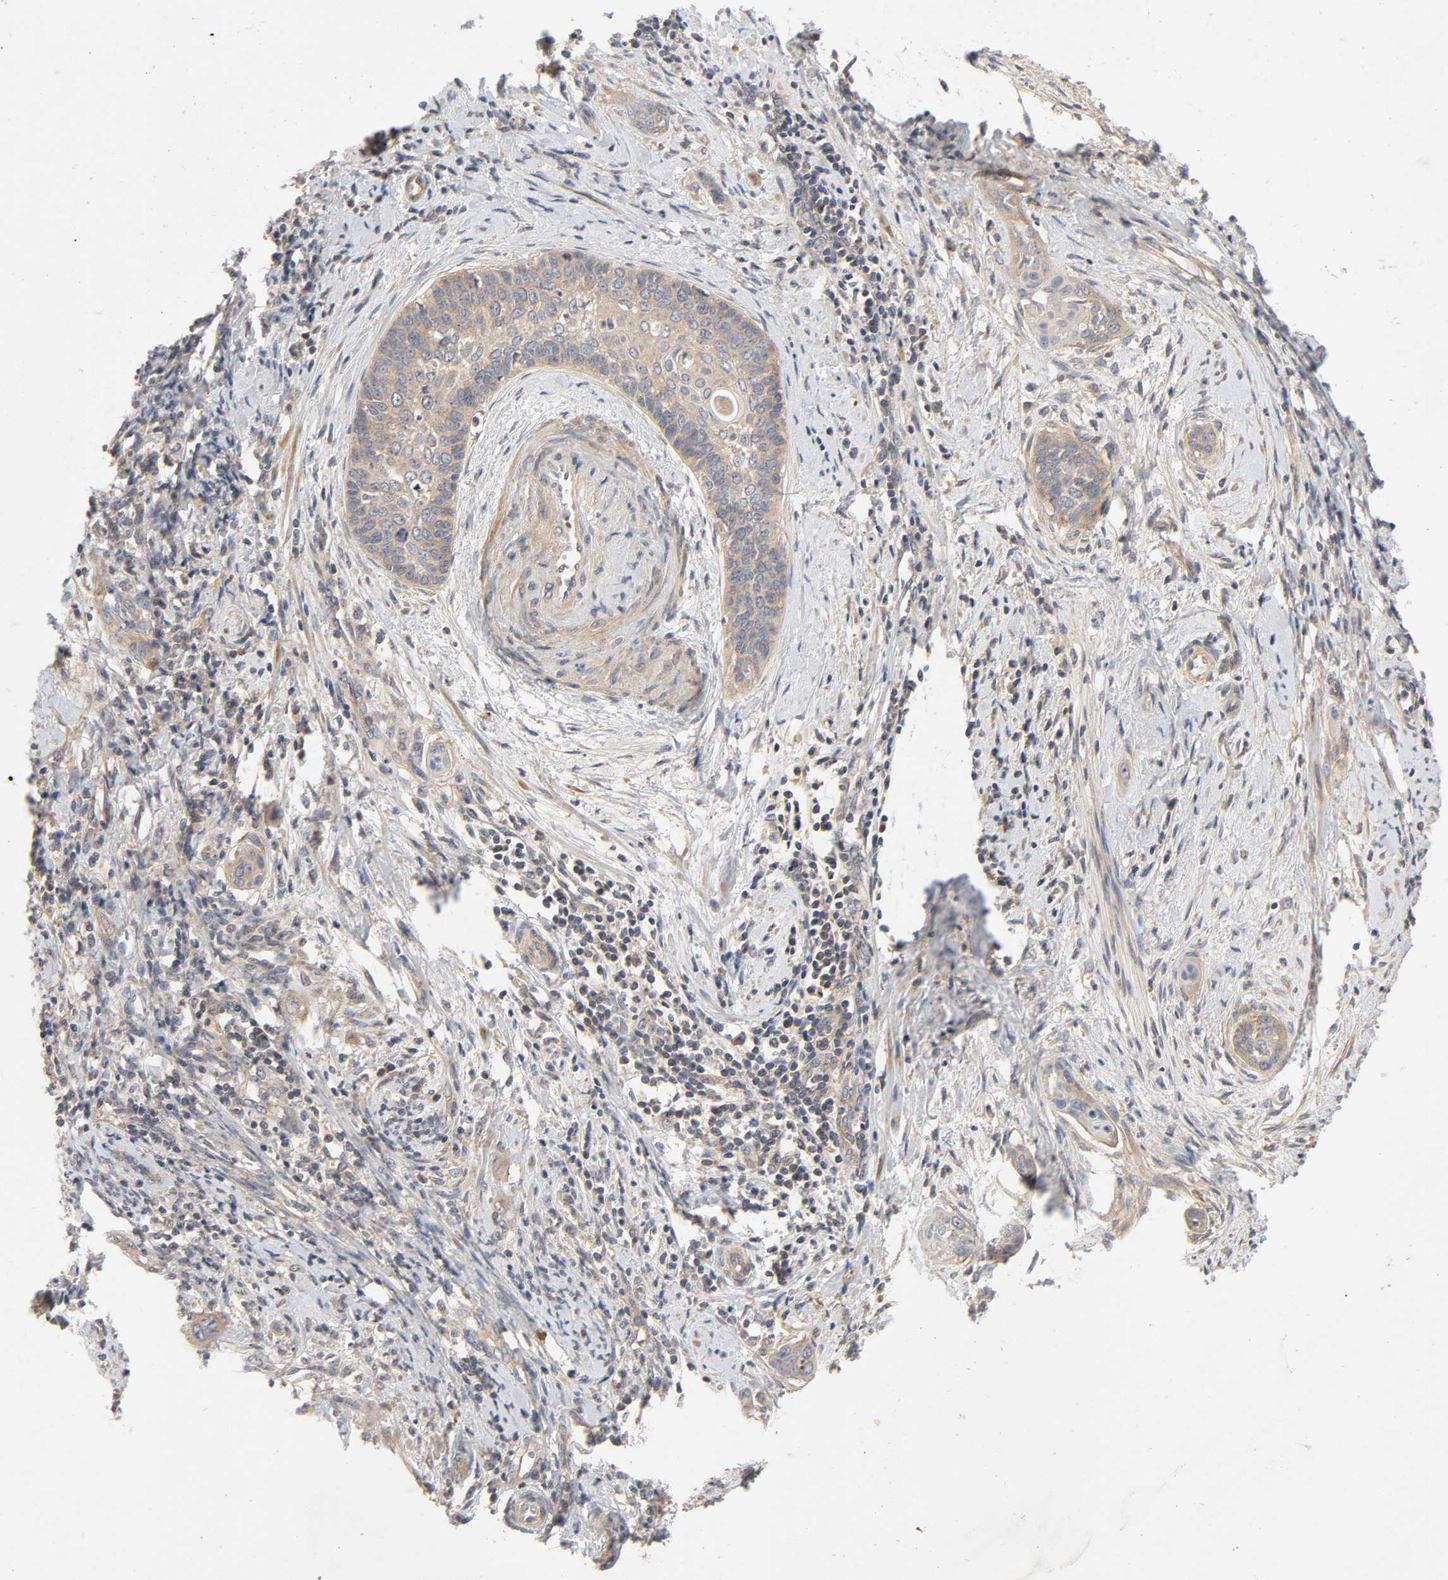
{"staining": {"intensity": "moderate", "quantity": ">75%", "location": "cytoplasmic/membranous"}, "tissue": "cervical cancer", "cell_type": "Tumor cells", "image_type": "cancer", "snomed": [{"axis": "morphology", "description": "Squamous cell carcinoma, NOS"}, {"axis": "topography", "description": "Cervix"}], "caption": "This micrograph exhibits immunohistochemistry (IHC) staining of human squamous cell carcinoma (cervical), with medium moderate cytoplasmic/membranous staining in about >75% of tumor cells.", "gene": "CPB2", "patient": {"sex": "female", "age": 33}}